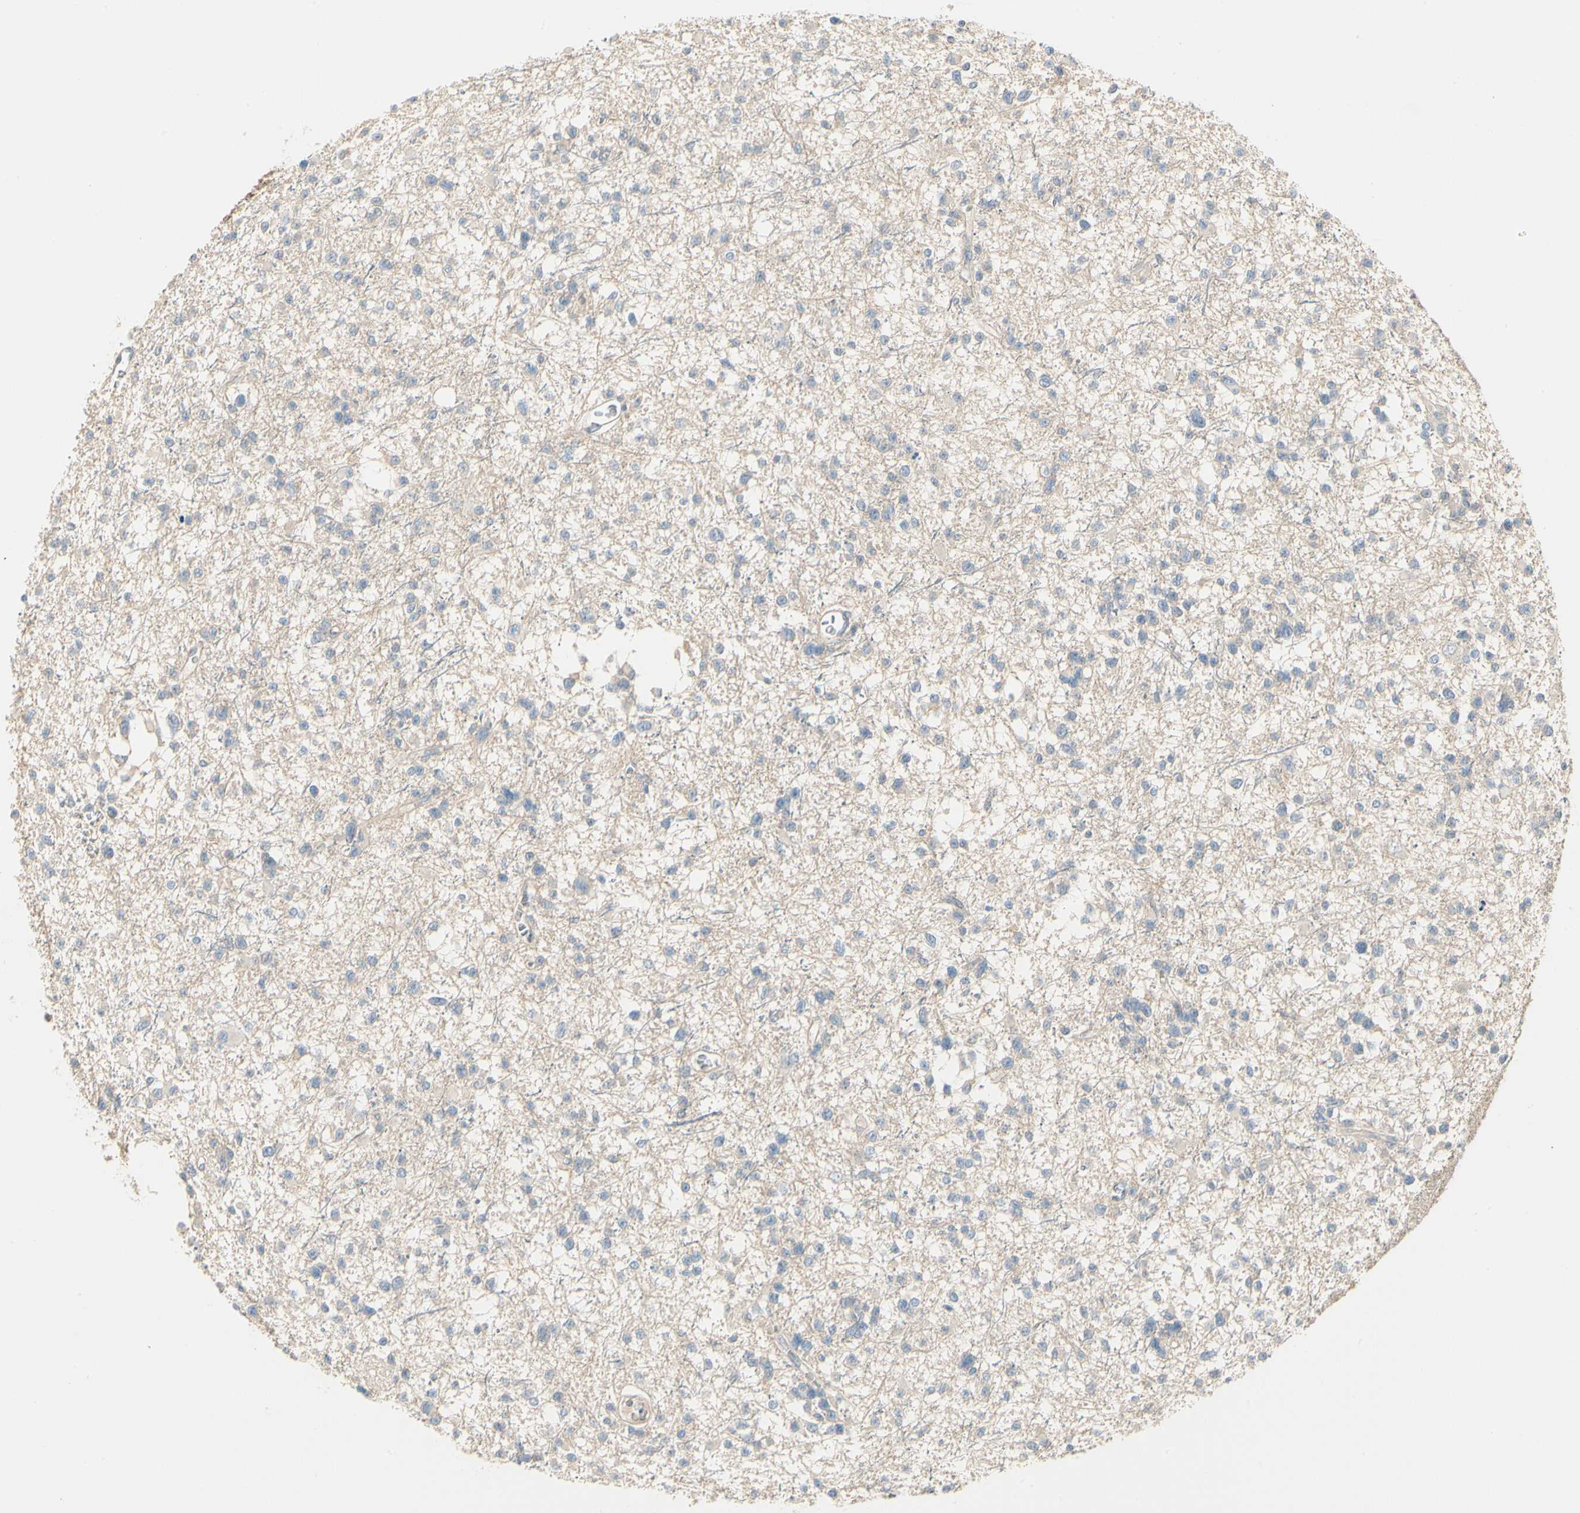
{"staining": {"intensity": "negative", "quantity": "none", "location": "none"}, "tissue": "glioma", "cell_type": "Tumor cells", "image_type": "cancer", "snomed": [{"axis": "morphology", "description": "Glioma, malignant, Low grade"}, {"axis": "topography", "description": "Brain"}], "caption": "Tumor cells show no significant positivity in low-grade glioma (malignant). The staining was performed using DAB (3,3'-diaminobenzidine) to visualize the protein expression in brown, while the nuclei were stained in blue with hematoxylin (Magnification: 20x).", "gene": "DUSP12", "patient": {"sex": "female", "age": 22}}